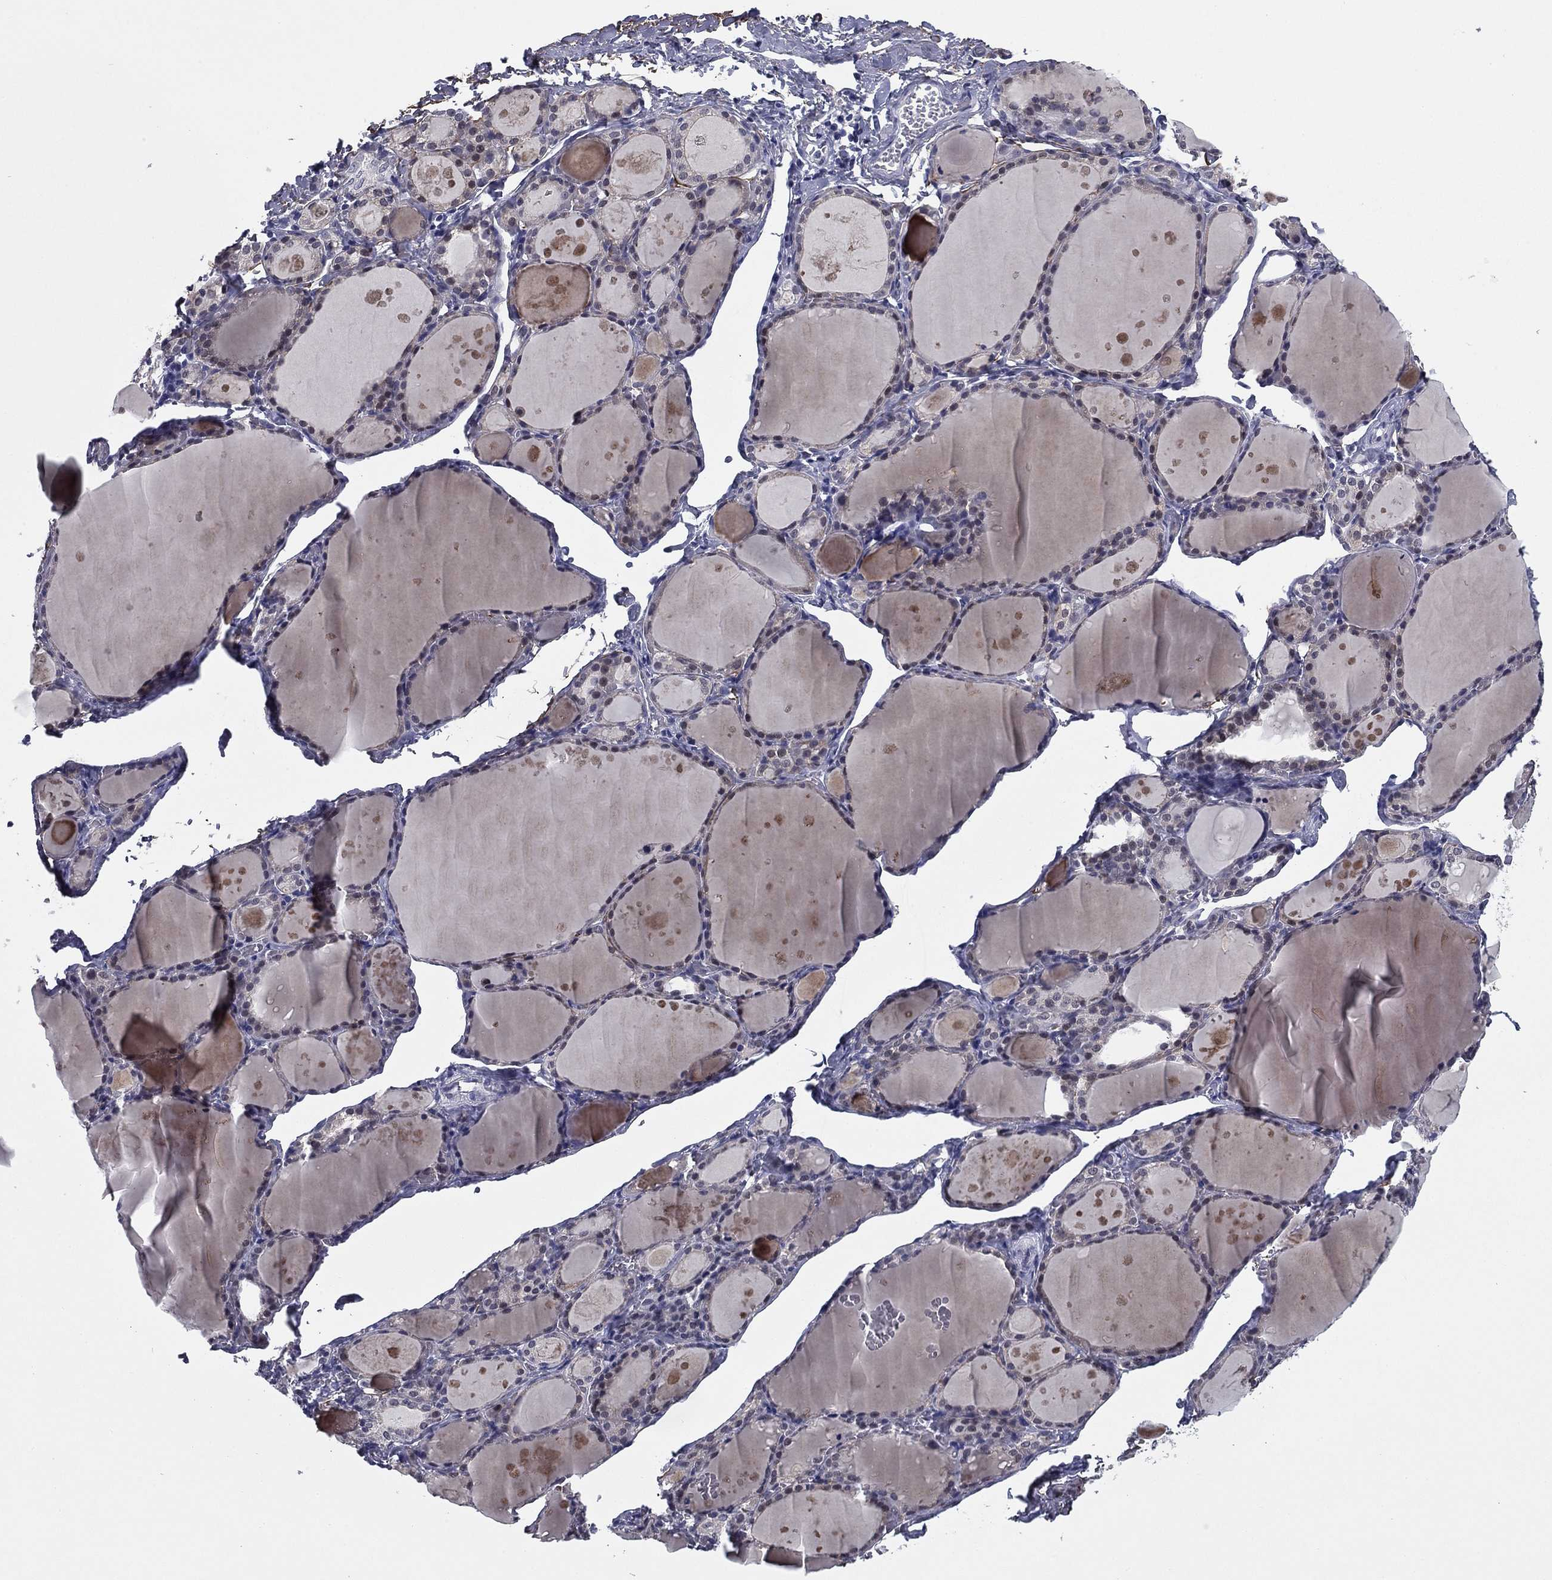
{"staining": {"intensity": "negative", "quantity": "none", "location": "none"}, "tissue": "thyroid gland", "cell_type": "Glandular cells", "image_type": "normal", "snomed": [{"axis": "morphology", "description": "Normal tissue, NOS"}, {"axis": "topography", "description": "Thyroid gland"}], "caption": "A high-resolution histopathology image shows IHC staining of benign thyroid gland, which demonstrates no significant staining in glandular cells. Nuclei are stained in blue.", "gene": "REXO5", "patient": {"sex": "male", "age": 68}}